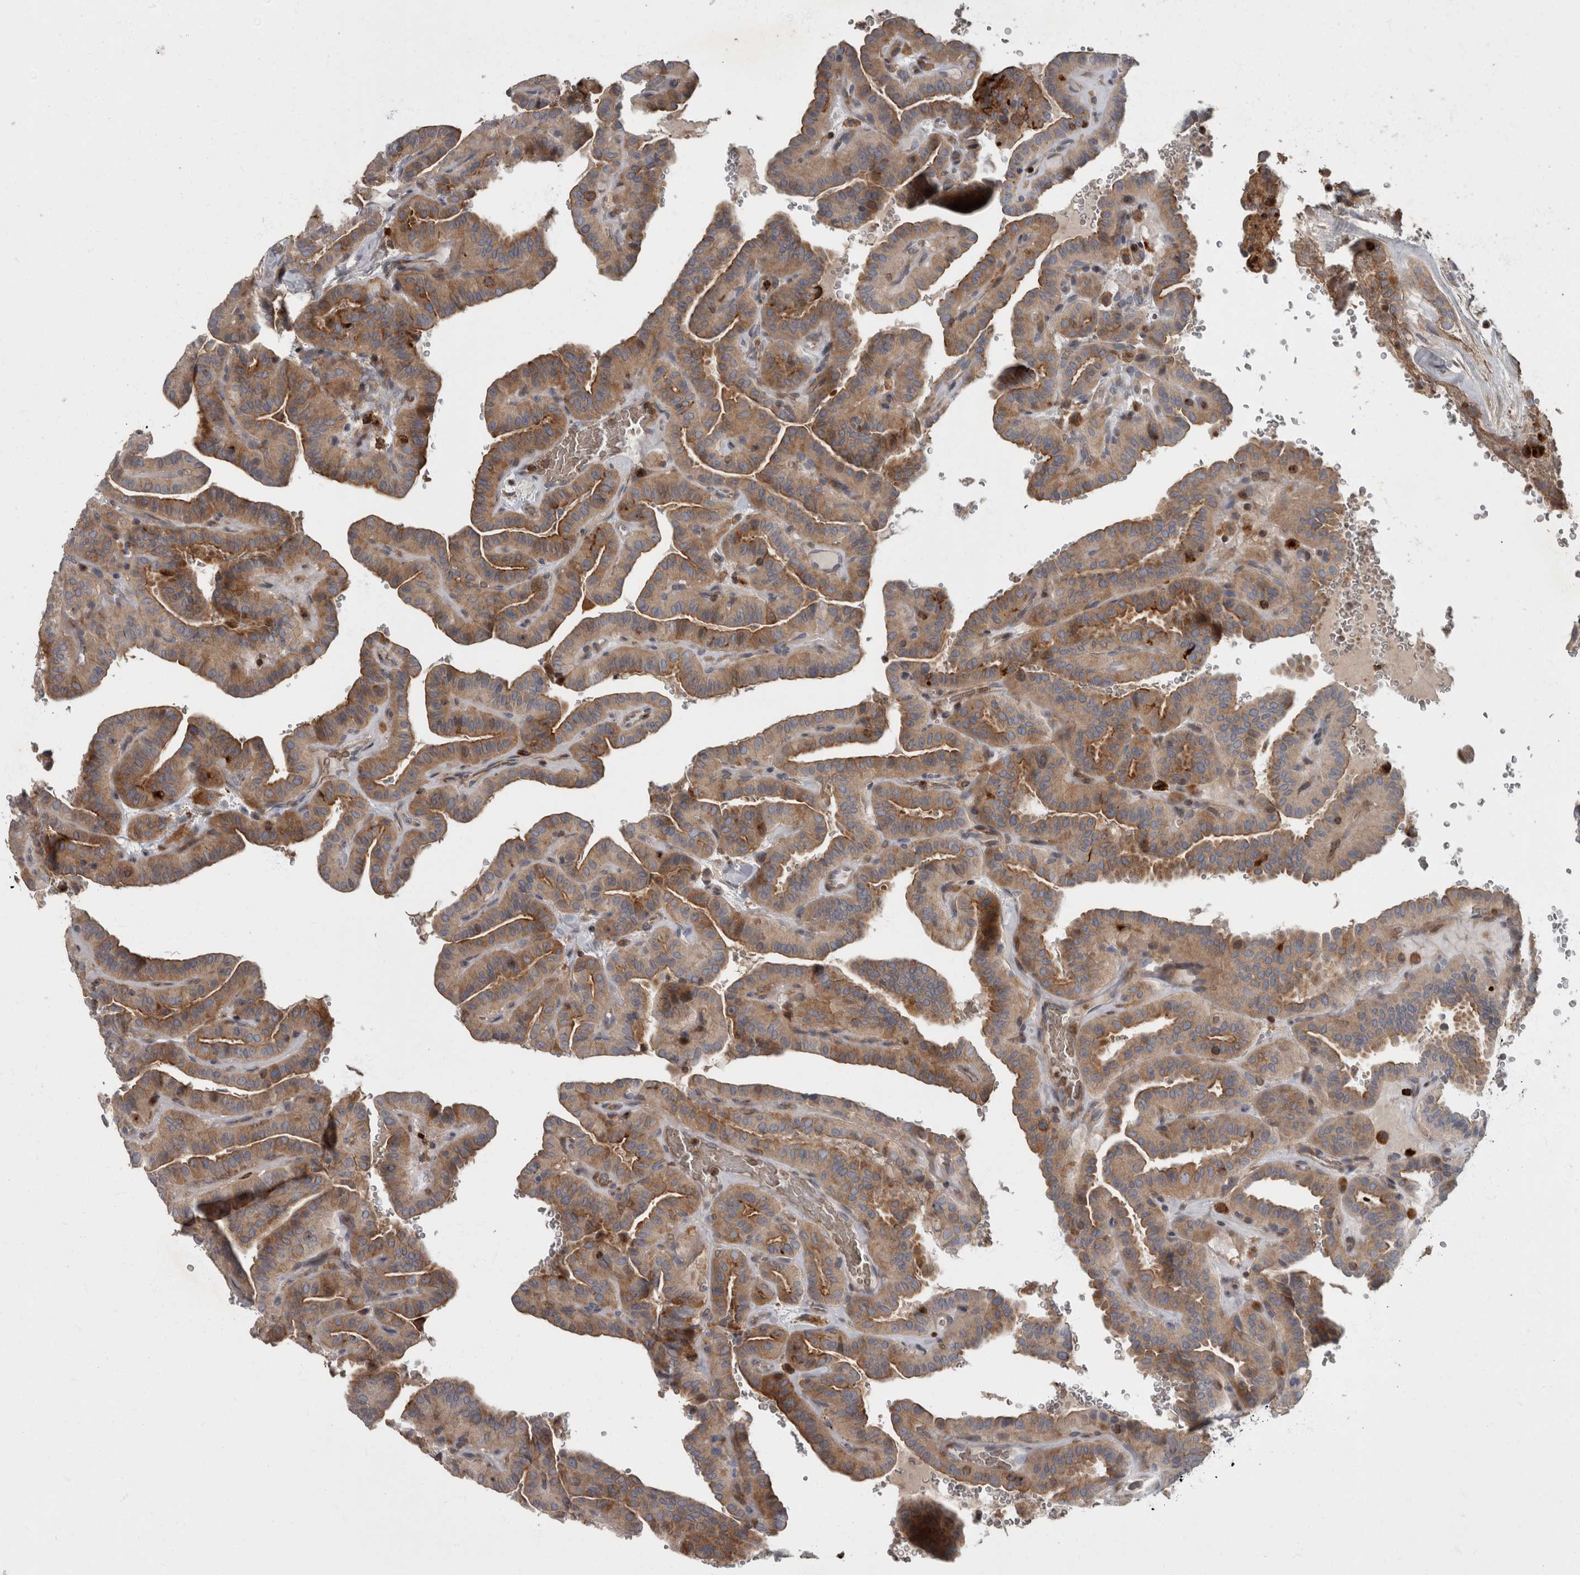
{"staining": {"intensity": "moderate", "quantity": ">75%", "location": "cytoplasmic/membranous"}, "tissue": "thyroid cancer", "cell_type": "Tumor cells", "image_type": "cancer", "snomed": [{"axis": "morphology", "description": "Papillary adenocarcinoma, NOS"}, {"axis": "topography", "description": "Thyroid gland"}], "caption": "Thyroid cancer stained with a protein marker displays moderate staining in tumor cells.", "gene": "CDC42BPG", "patient": {"sex": "male", "age": 77}}